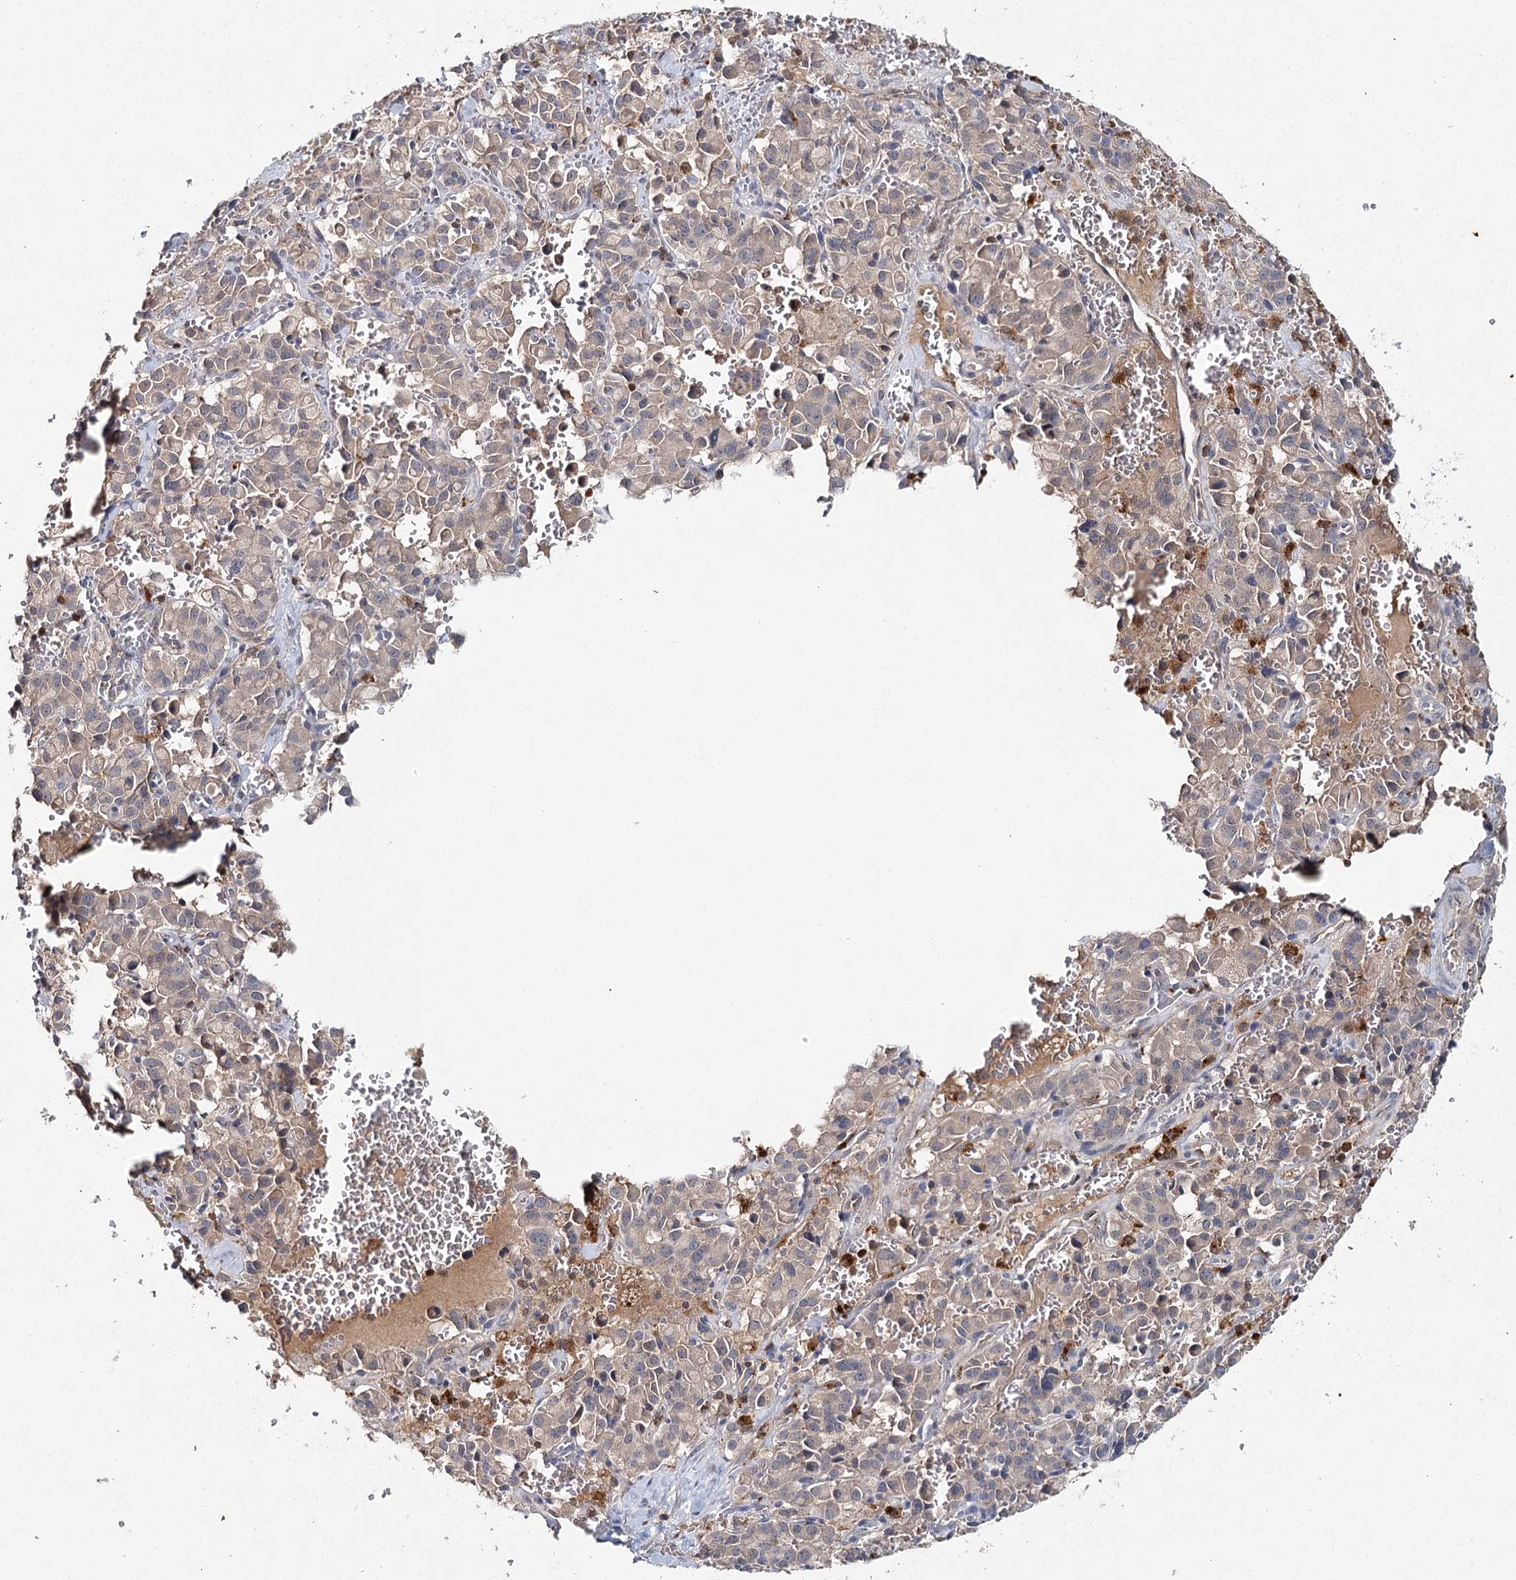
{"staining": {"intensity": "weak", "quantity": "25%-75%", "location": "cytoplasmic/membranous"}, "tissue": "pancreatic cancer", "cell_type": "Tumor cells", "image_type": "cancer", "snomed": [{"axis": "morphology", "description": "Adenocarcinoma, NOS"}, {"axis": "topography", "description": "Pancreas"}], "caption": "A photomicrograph of human pancreatic cancer (adenocarcinoma) stained for a protein displays weak cytoplasmic/membranous brown staining in tumor cells.", "gene": "SLC41A2", "patient": {"sex": "male", "age": 65}}